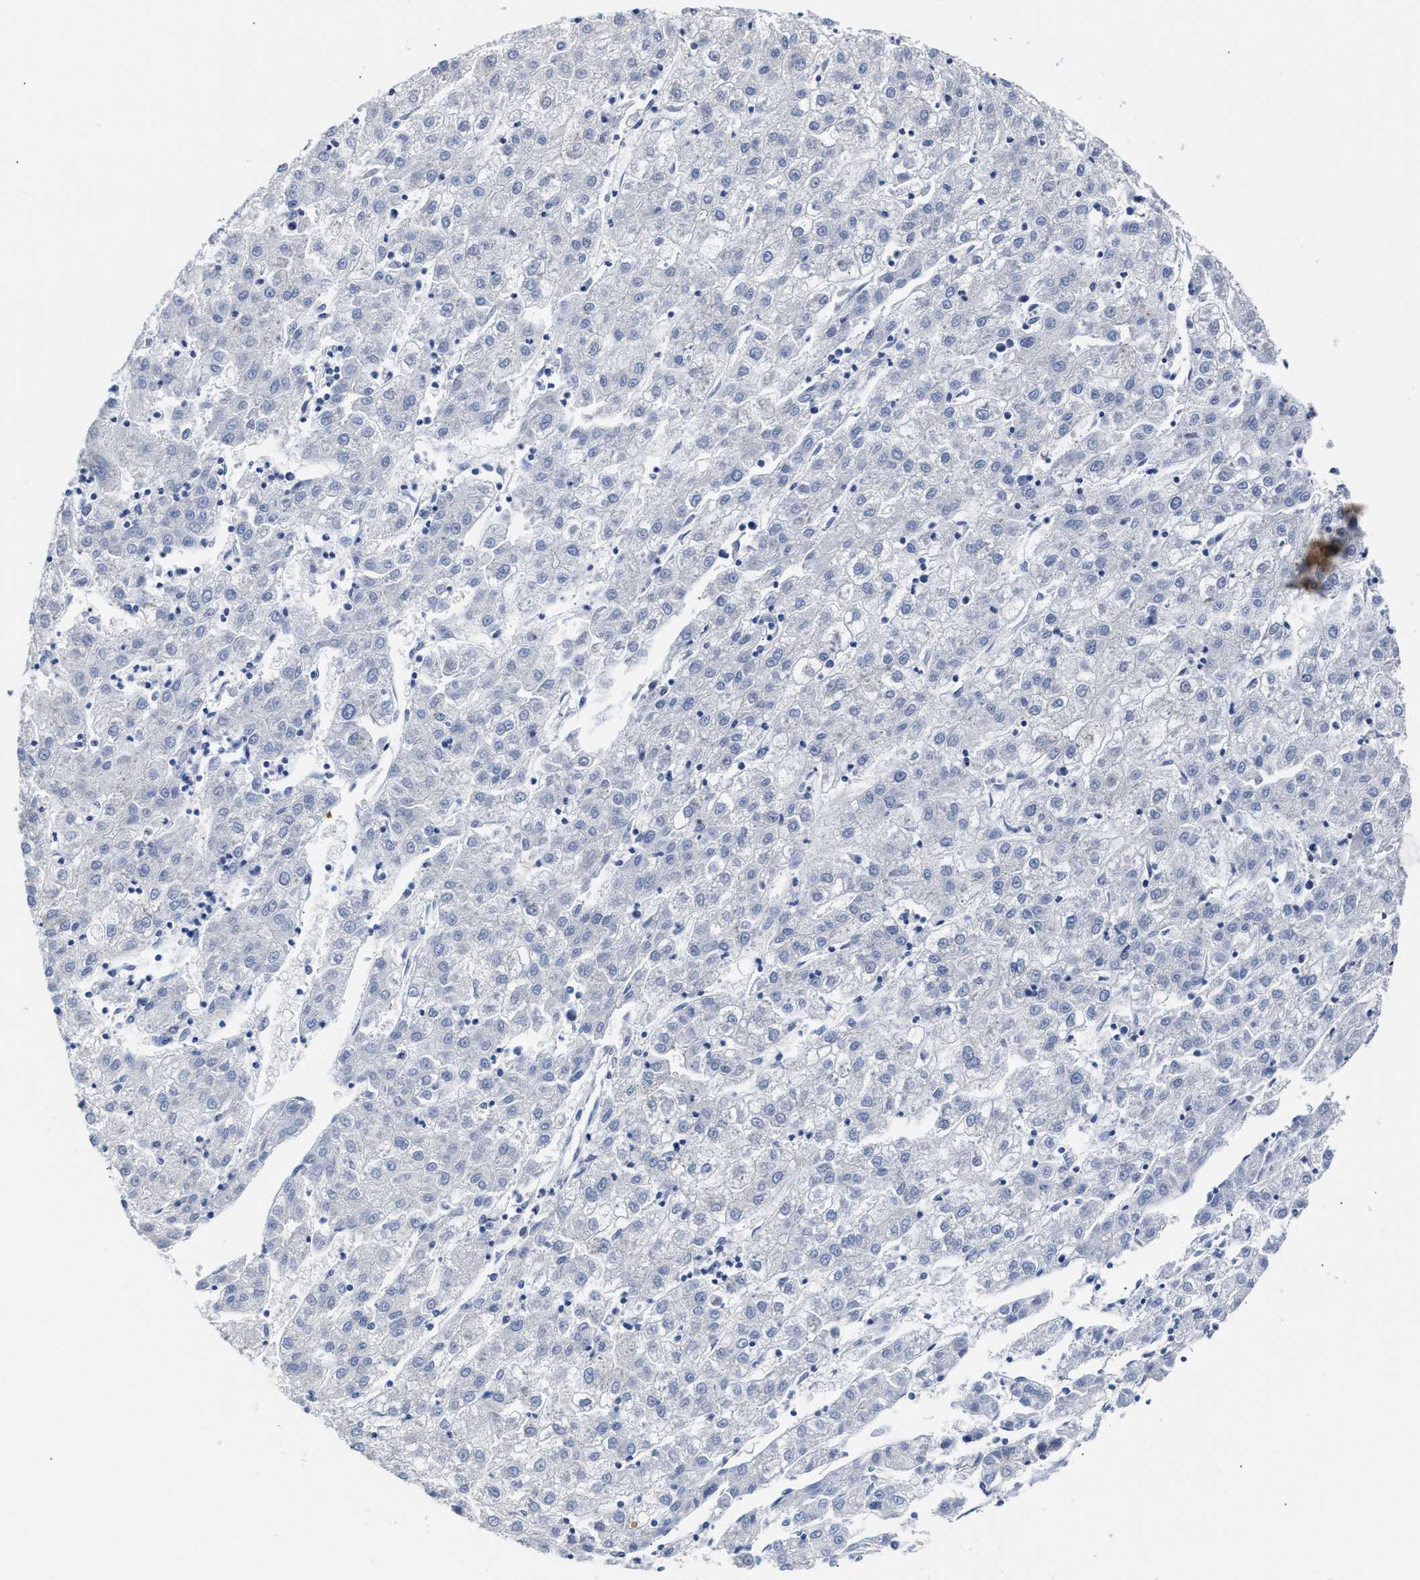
{"staining": {"intensity": "negative", "quantity": "none", "location": "none"}, "tissue": "liver cancer", "cell_type": "Tumor cells", "image_type": "cancer", "snomed": [{"axis": "morphology", "description": "Carcinoma, Hepatocellular, NOS"}, {"axis": "topography", "description": "Liver"}], "caption": "Immunohistochemical staining of human liver cancer shows no significant staining in tumor cells.", "gene": "KLHDC1", "patient": {"sex": "male", "age": 72}}